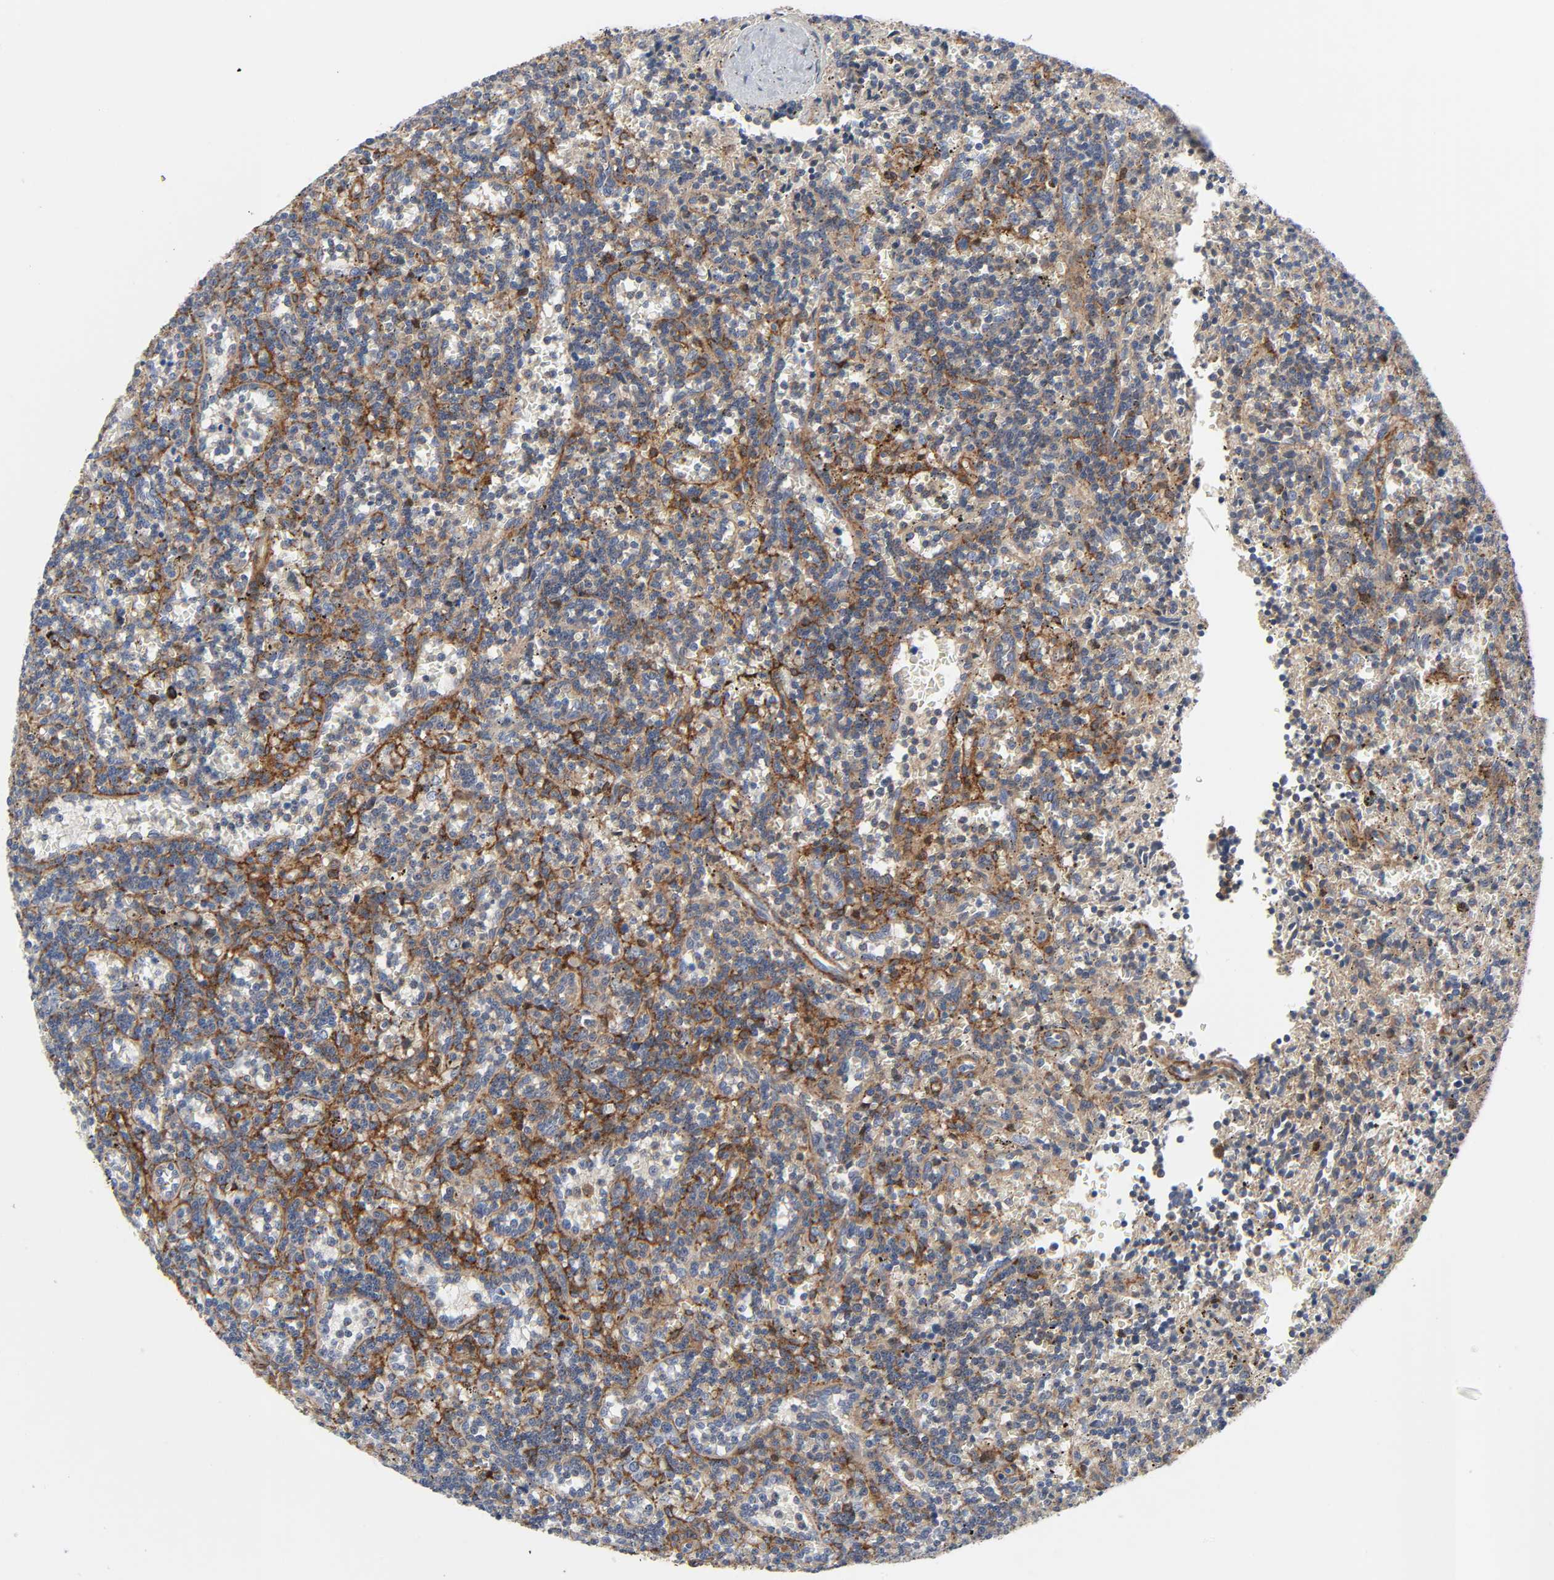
{"staining": {"intensity": "moderate", "quantity": "25%-75%", "location": "cytoplasmic/membranous"}, "tissue": "lymphoma", "cell_type": "Tumor cells", "image_type": "cancer", "snomed": [{"axis": "morphology", "description": "Malignant lymphoma, non-Hodgkin's type, Low grade"}, {"axis": "topography", "description": "Spleen"}], "caption": "Immunohistochemistry (DAB (3,3'-diaminobenzidine)) staining of human low-grade malignant lymphoma, non-Hodgkin's type displays moderate cytoplasmic/membranous protein expression in about 25%-75% of tumor cells.", "gene": "ARHGAP1", "patient": {"sex": "male", "age": 73}}